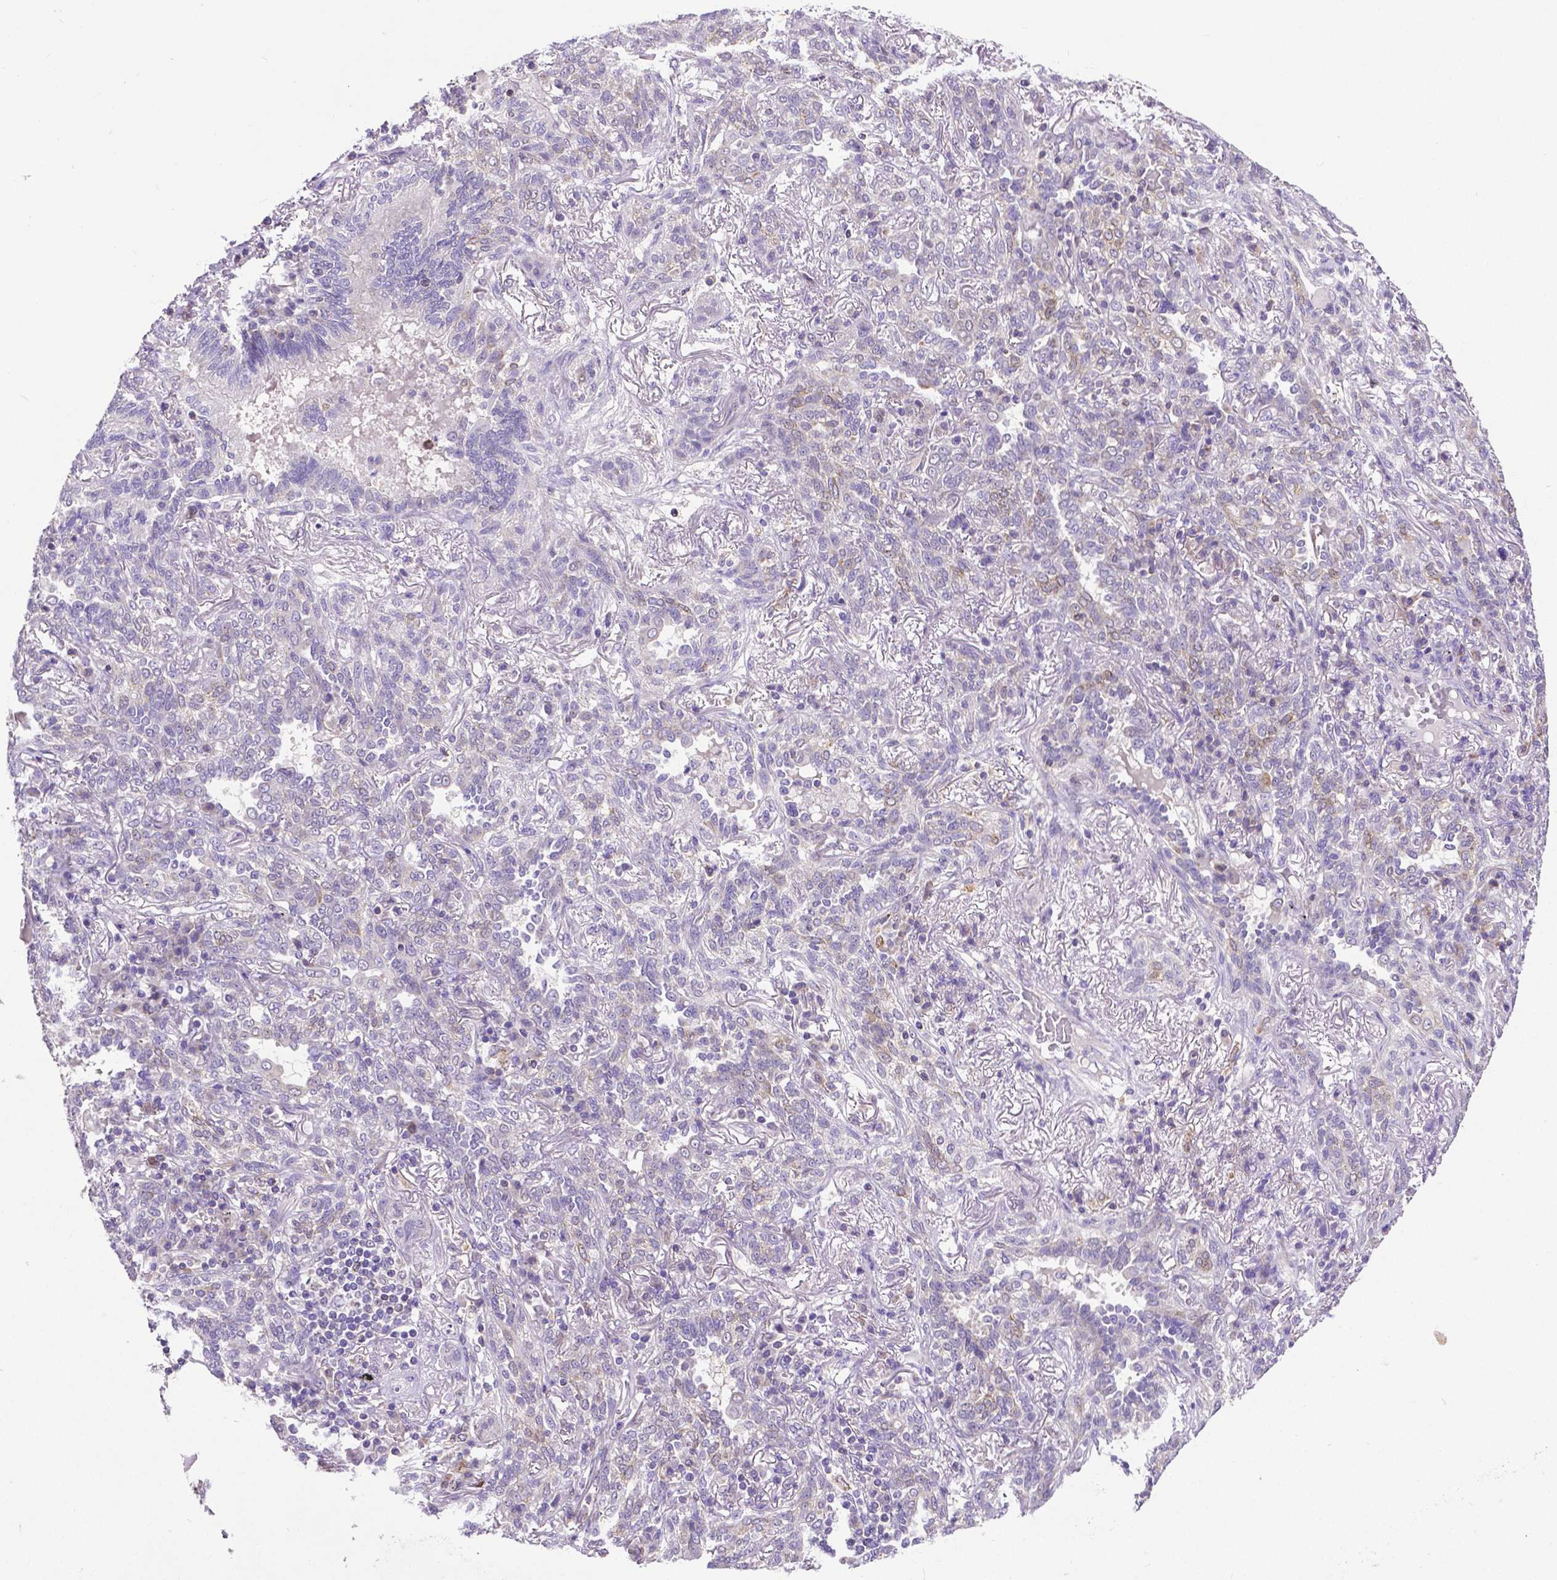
{"staining": {"intensity": "negative", "quantity": "none", "location": "none"}, "tissue": "lung cancer", "cell_type": "Tumor cells", "image_type": "cancer", "snomed": [{"axis": "morphology", "description": "Squamous cell carcinoma, NOS"}, {"axis": "topography", "description": "Lung"}], "caption": "Immunohistochemical staining of human squamous cell carcinoma (lung) demonstrates no significant positivity in tumor cells. Brightfield microscopy of IHC stained with DAB (3,3'-diaminobenzidine) (brown) and hematoxylin (blue), captured at high magnification.", "gene": "MCL1", "patient": {"sex": "female", "age": 70}}